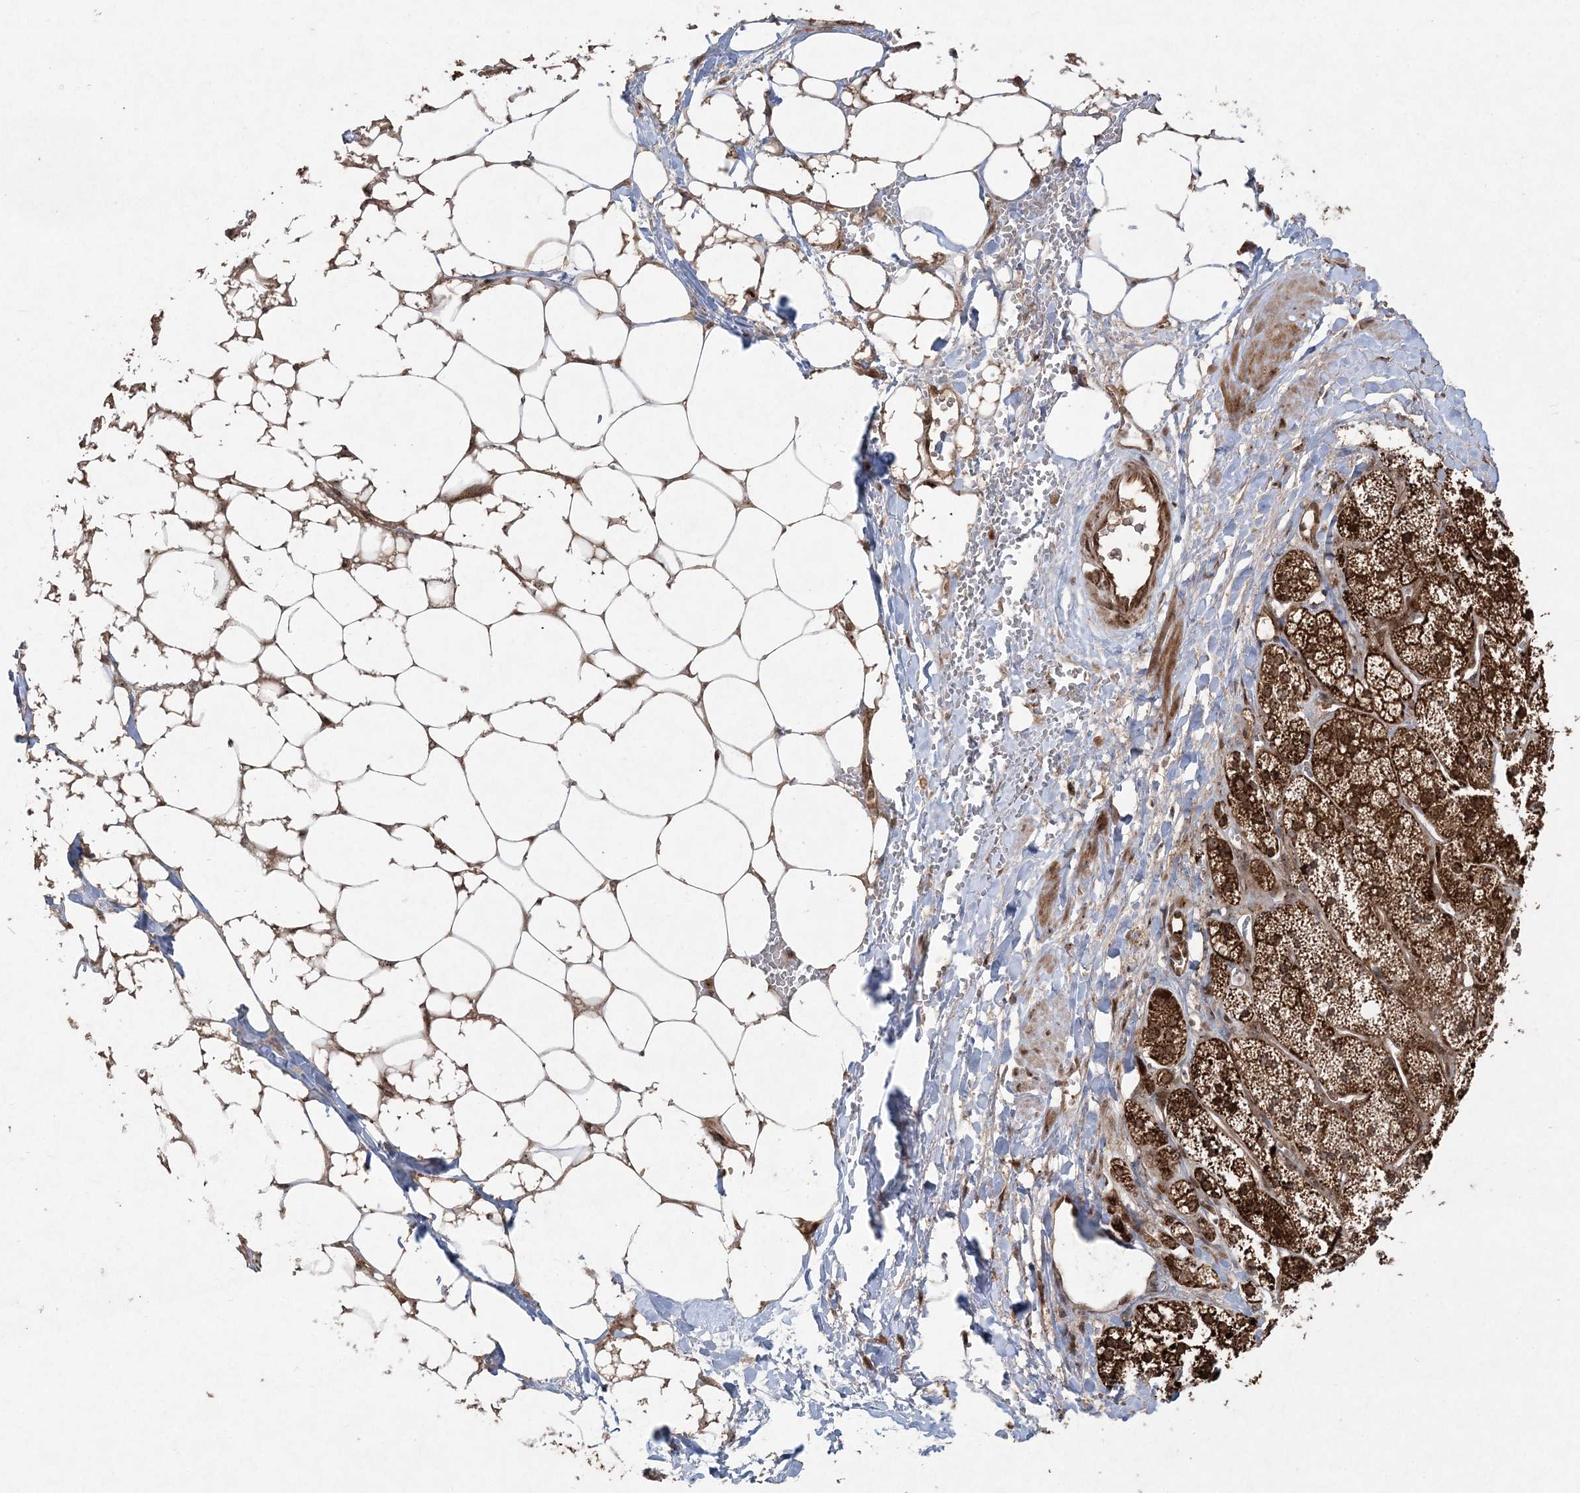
{"staining": {"intensity": "strong", "quantity": ">75%", "location": "cytoplasmic/membranous"}, "tissue": "adrenal gland", "cell_type": "Glandular cells", "image_type": "normal", "snomed": [{"axis": "morphology", "description": "Normal tissue, NOS"}, {"axis": "topography", "description": "Adrenal gland"}], "caption": "The histopathology image reveals staining of unremarkable adrenal gland, revealing strong cytoplasmic/membranous protein positivity (brown color) within glandular cells.", "gene": "SERINC1", "patient": {"sex": "male", "age": 56}}